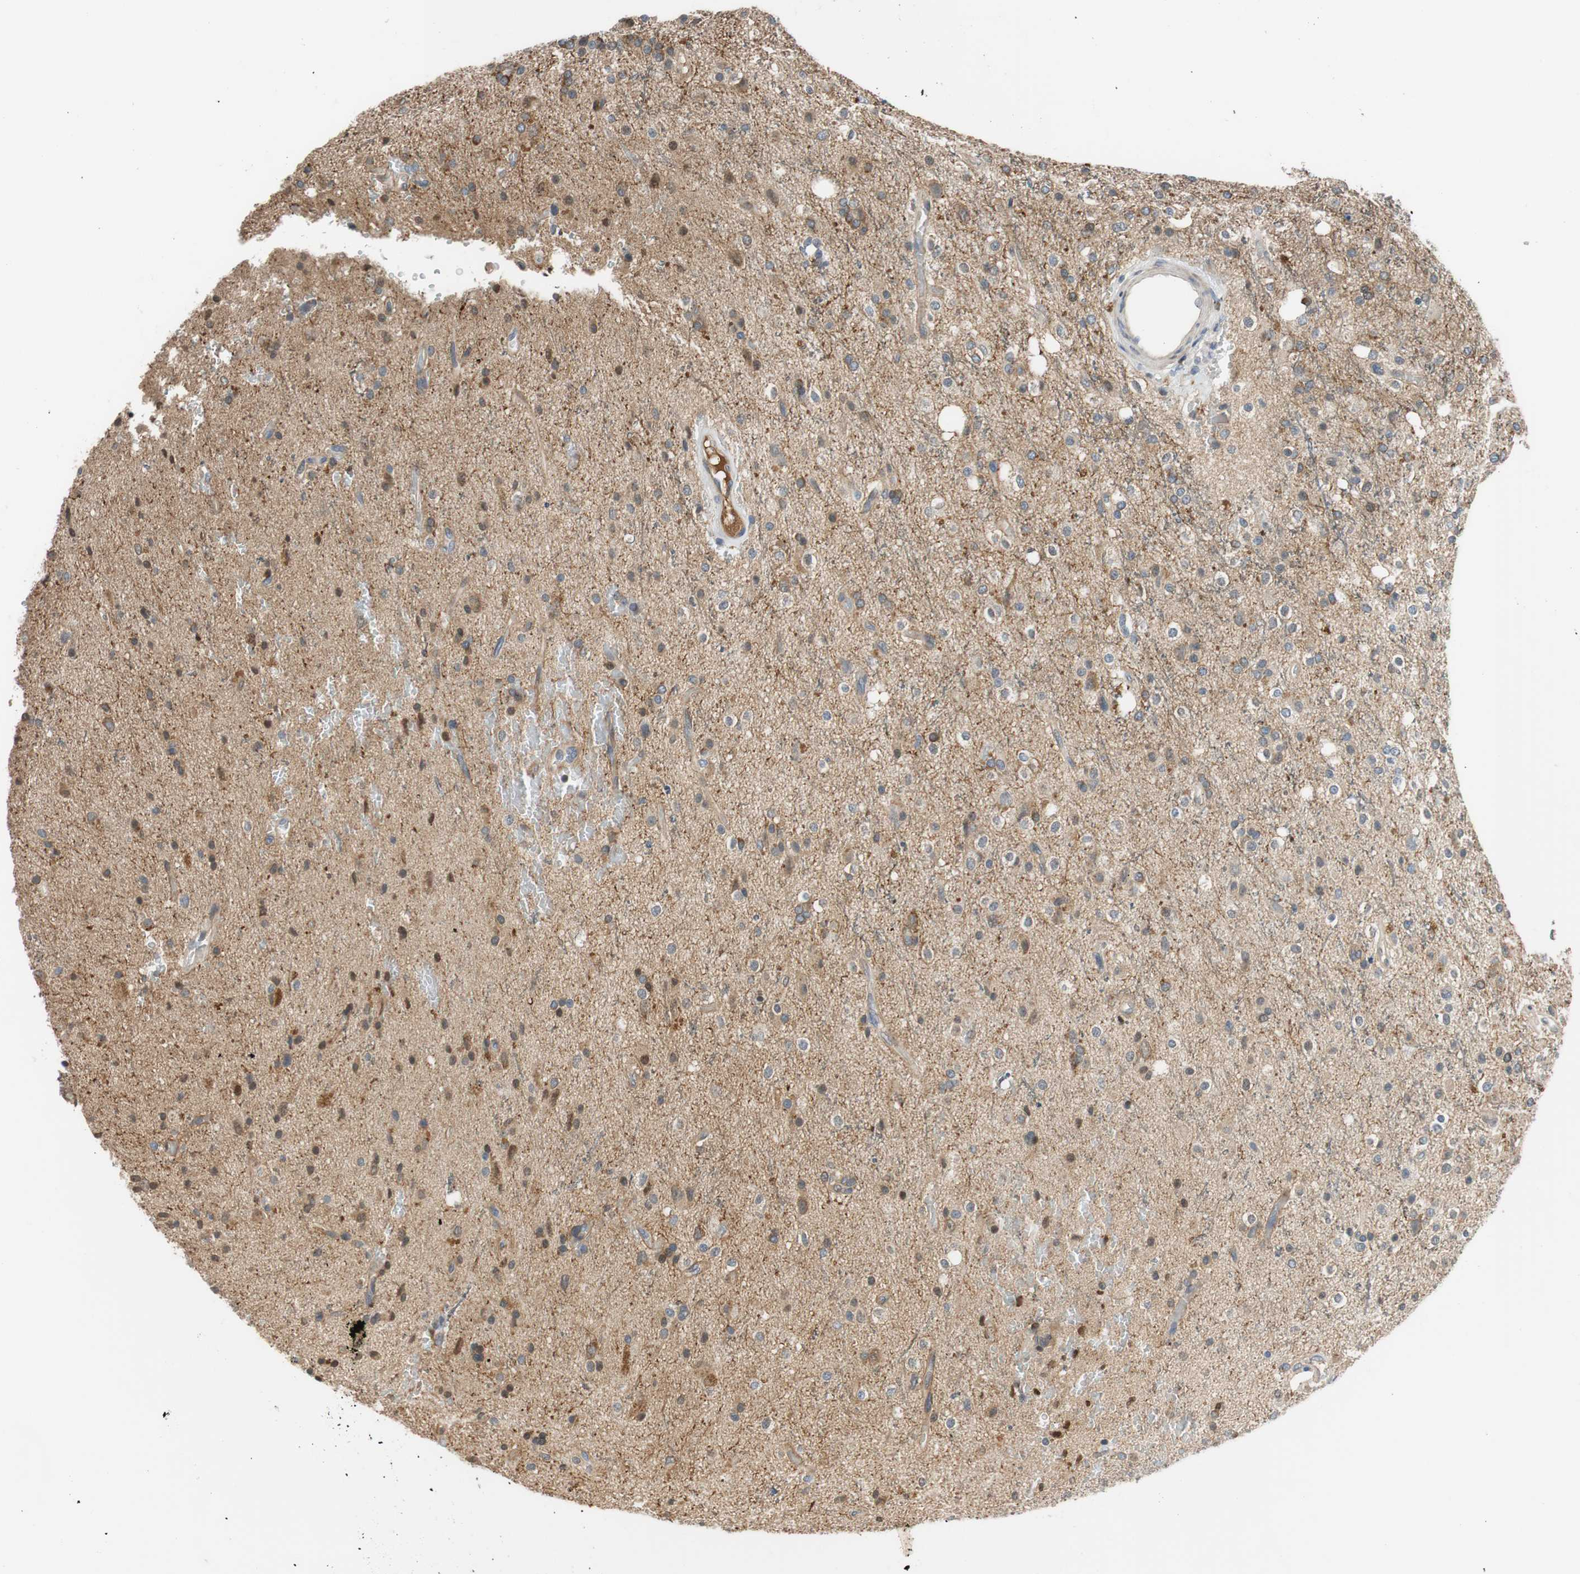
{"staining": {"intensity": "negative", "quantity": "none", "location": "none"}, "tissue": "glioma", "cell_type": "Tumor cells", "image_type": "cancer", "snomed": [{"axis": "morphology", "description": "Glioma, malignant, High grade"}, {"axis": "topography", "description": "Brain"}], "caption": "A histopathology image of human glioma is negative for staining in tumor cells.", "gene": "C4A", "patient": {"sex": "male", "age": 47}}